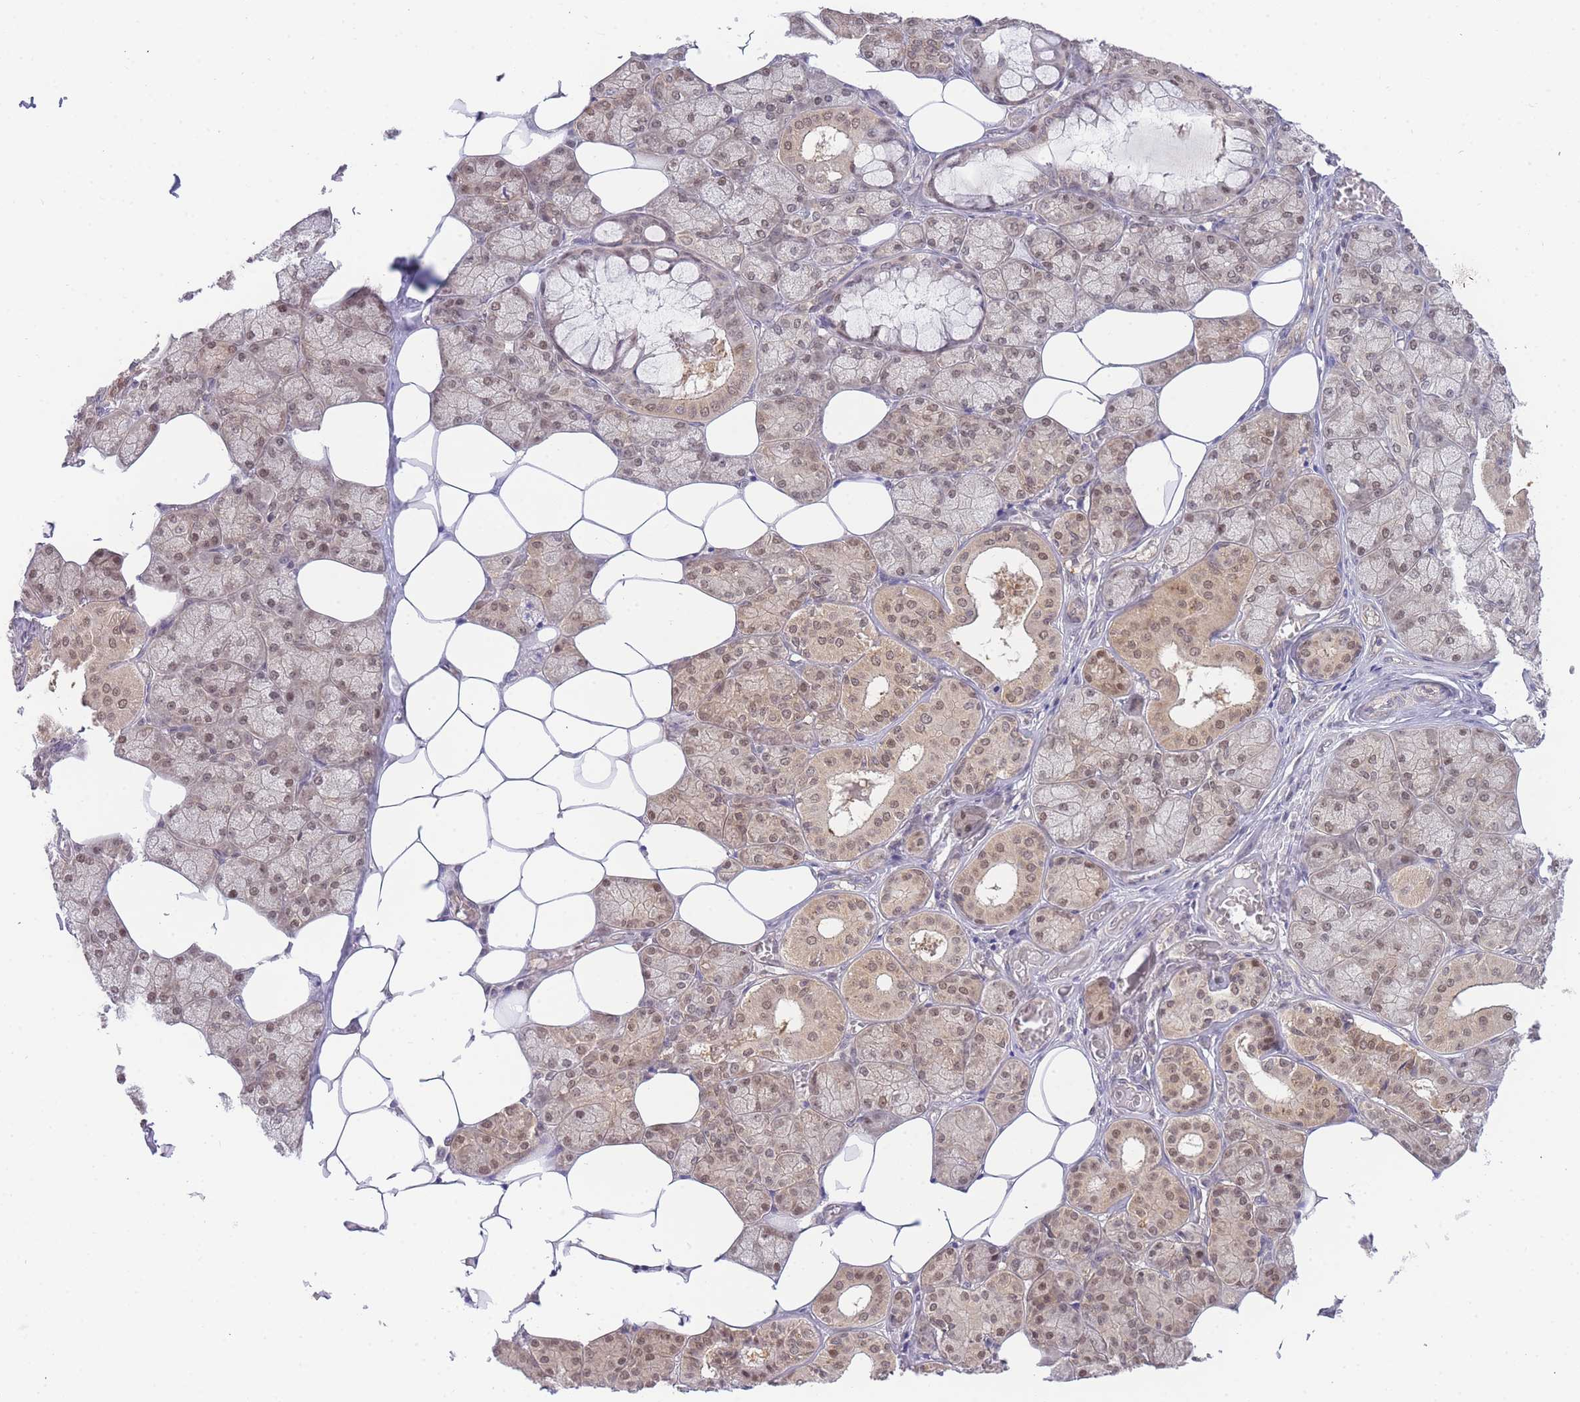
{"staining": {"intensity": "moderate", "quantity": ">75%", "location": "cytoplasmic/membranous,nuclear"}, "tissue": "salivary gland", "cell_type": "Glandular cells", "image_type": "normal", "snomed": [{"axis": "morphology", "description": "Normal tissue, NOS"}, {"axis": "topography", "description": "Salivary gland"}], "caption": "Salivary gland was stained to show a protein in brown. There is medium levels of moderate cytoplasmic/membranous,nuclear staining in approximately >75% of glandular cells. (DAB (3,3'-diaminobenzidine) IHC with brightfield microscopy, high magnification).", "gene": "KIAA1191", "patient": {"sex": "male", "age": 62}}